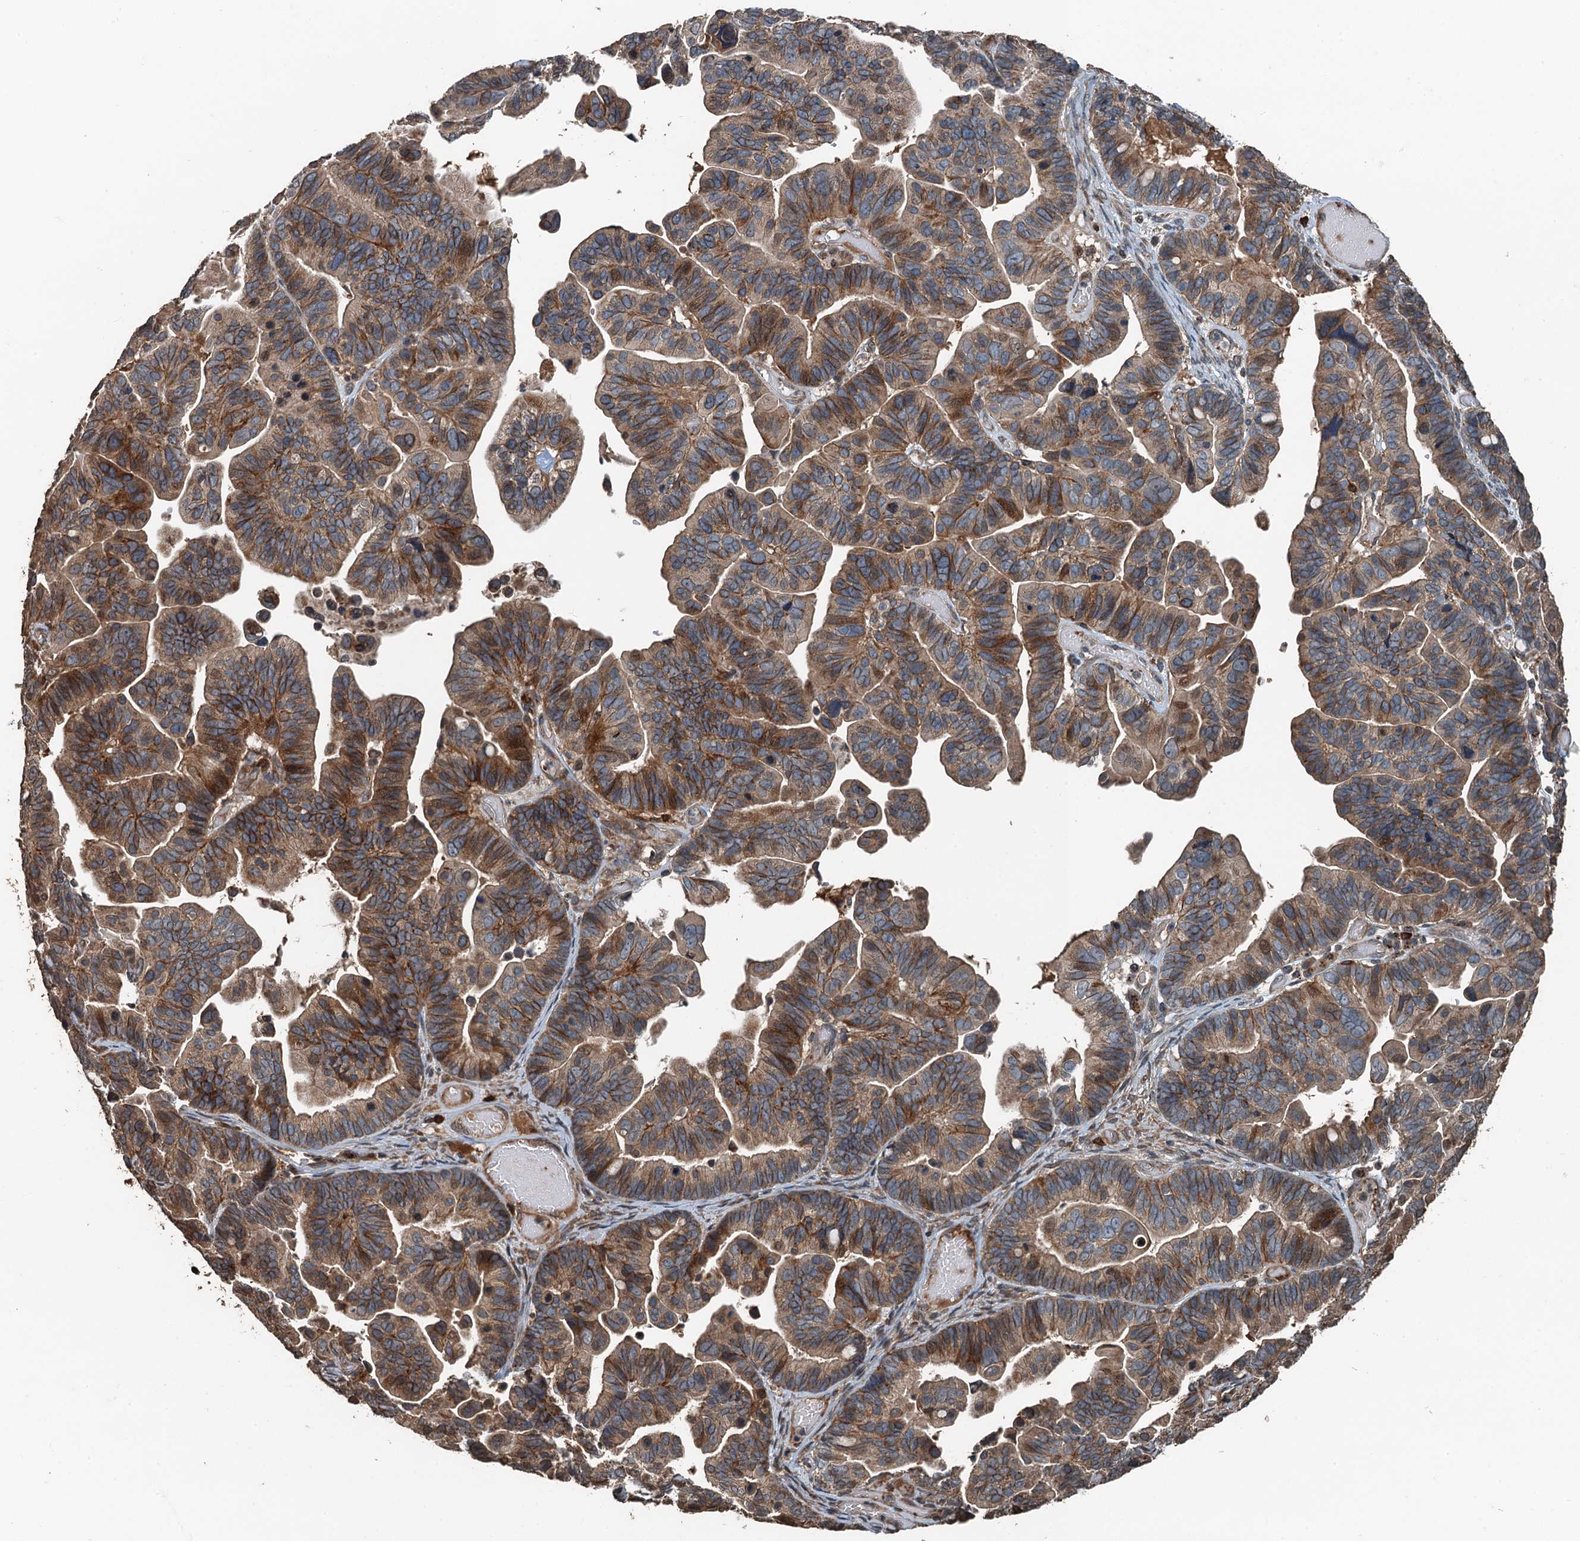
{"staining": {"intensity": "moderate", "quantity": ">75%", "location": "cytoplasmic/membranous"}, "tissue": "ovarian cancer", "cell_type": "Tumor cells", "image_type": "cancer", "snomed": [{"axis": "morphology", "description": "Cystadenocarcinoma, serous, NOS"}, {"axis": "topography", "description": "Ovary"}], "caption": "Serous cystadenocarcinoma (ovarian) stained for a protein exhibits moderate cytoplasmic/membranous positivity in tumor cells.", "gene": "TCTN1", "patient": {"sex": "female", "age": 56}}